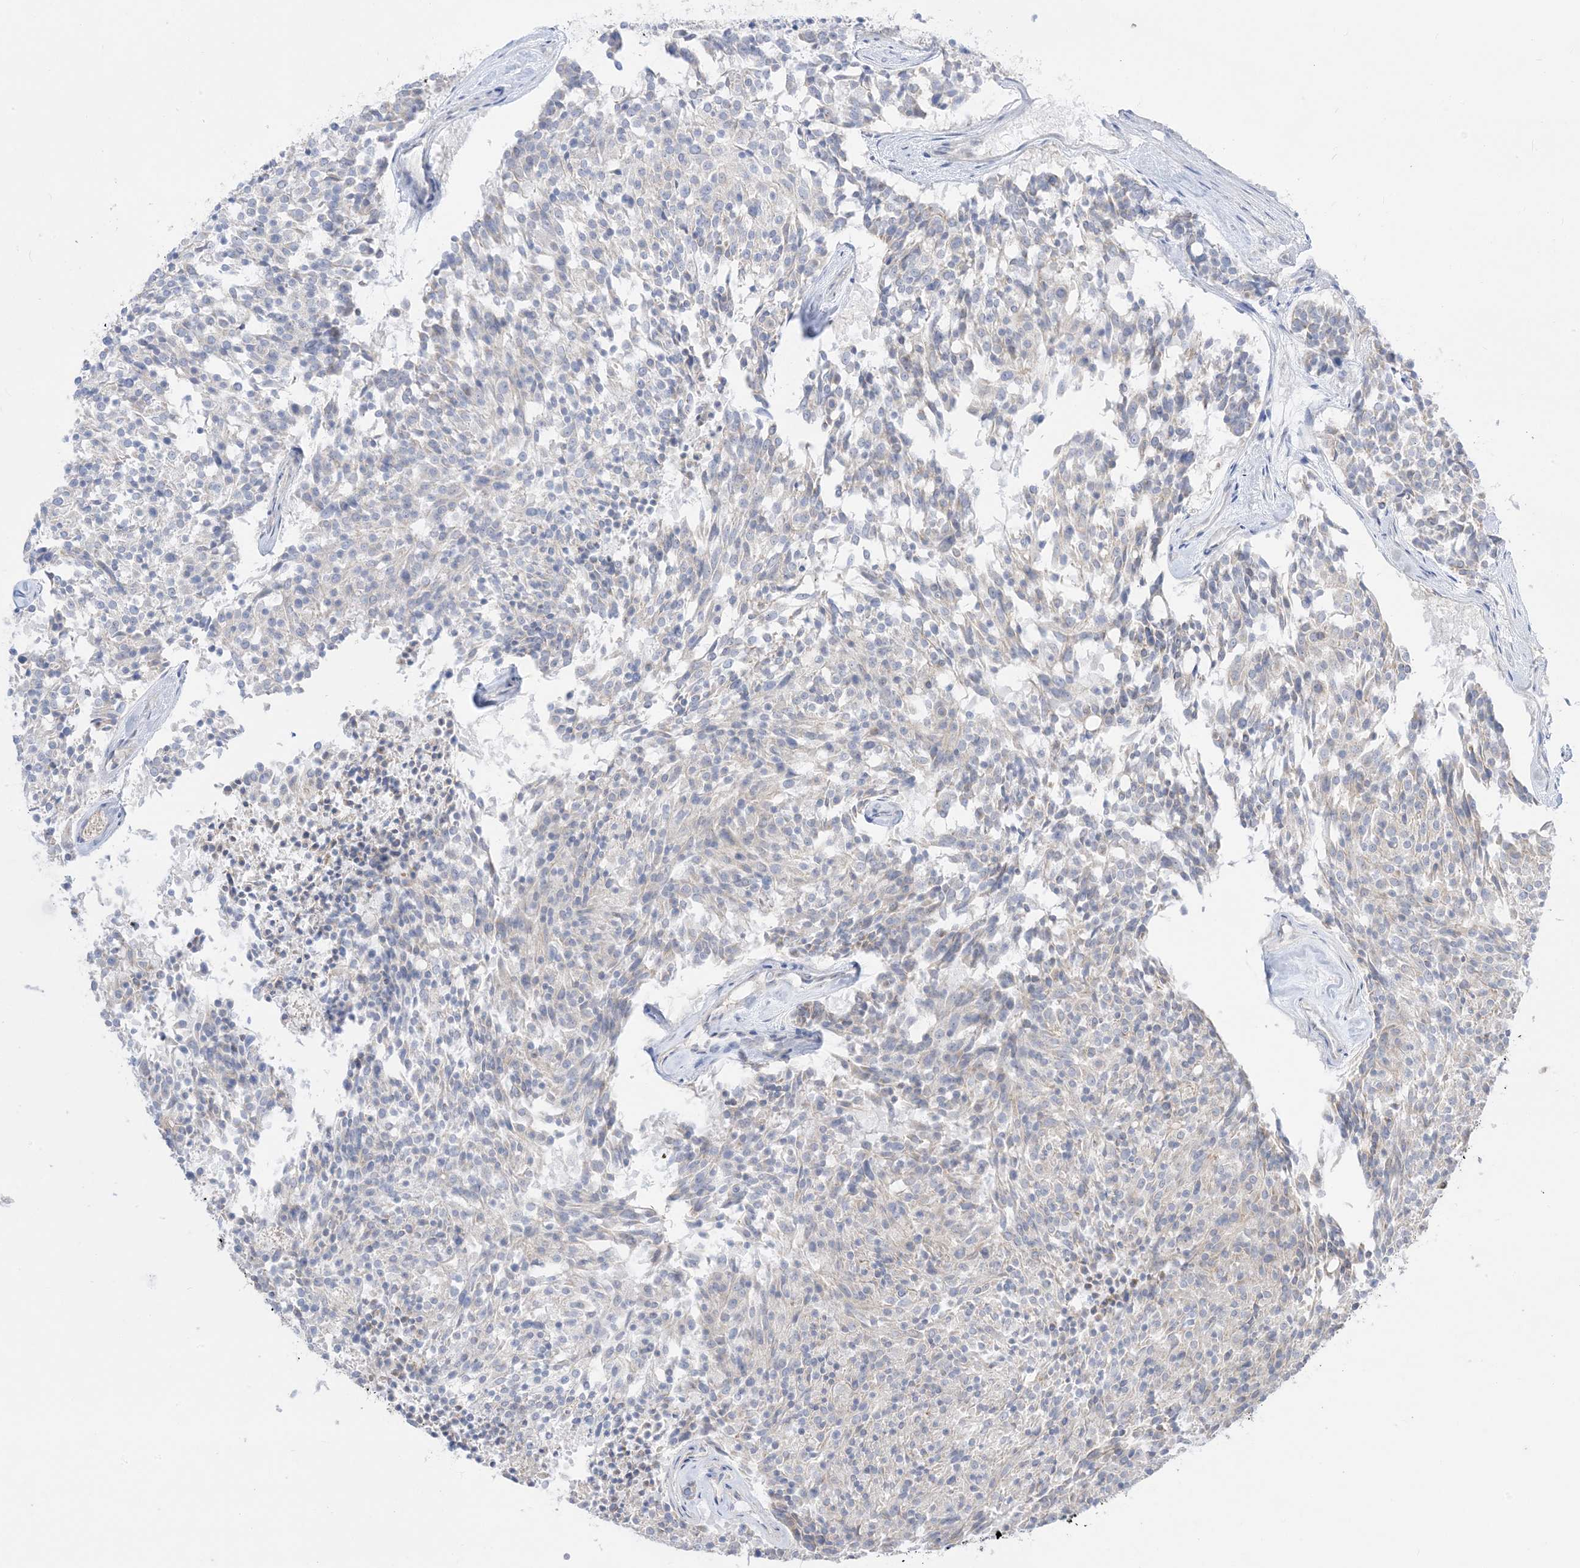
{"staining": {"intensity": "negative", "quantity": "none", "location": "none"}, "tissue": "carcinoid", "cell_type": "Tumor cells", "image_type": "cancer", "snomed": [{"axis": "morphology", "description": "Carcinoid, malignant, NOS"}, {"axis": "topography", "description": "Pancreas"}], "caption": "High magnification brightfield microscopy of malignant carcinoid stained with DAB (brown) and counterstained with hematoxylin (blue): tumor cells show no significant expression. (DAB (3,3'-diaminobenzidine) IHC with hematoxylin counter stain).", "gene": "ARHGEF9", "patient": {"sex": "female", "age": 54}}